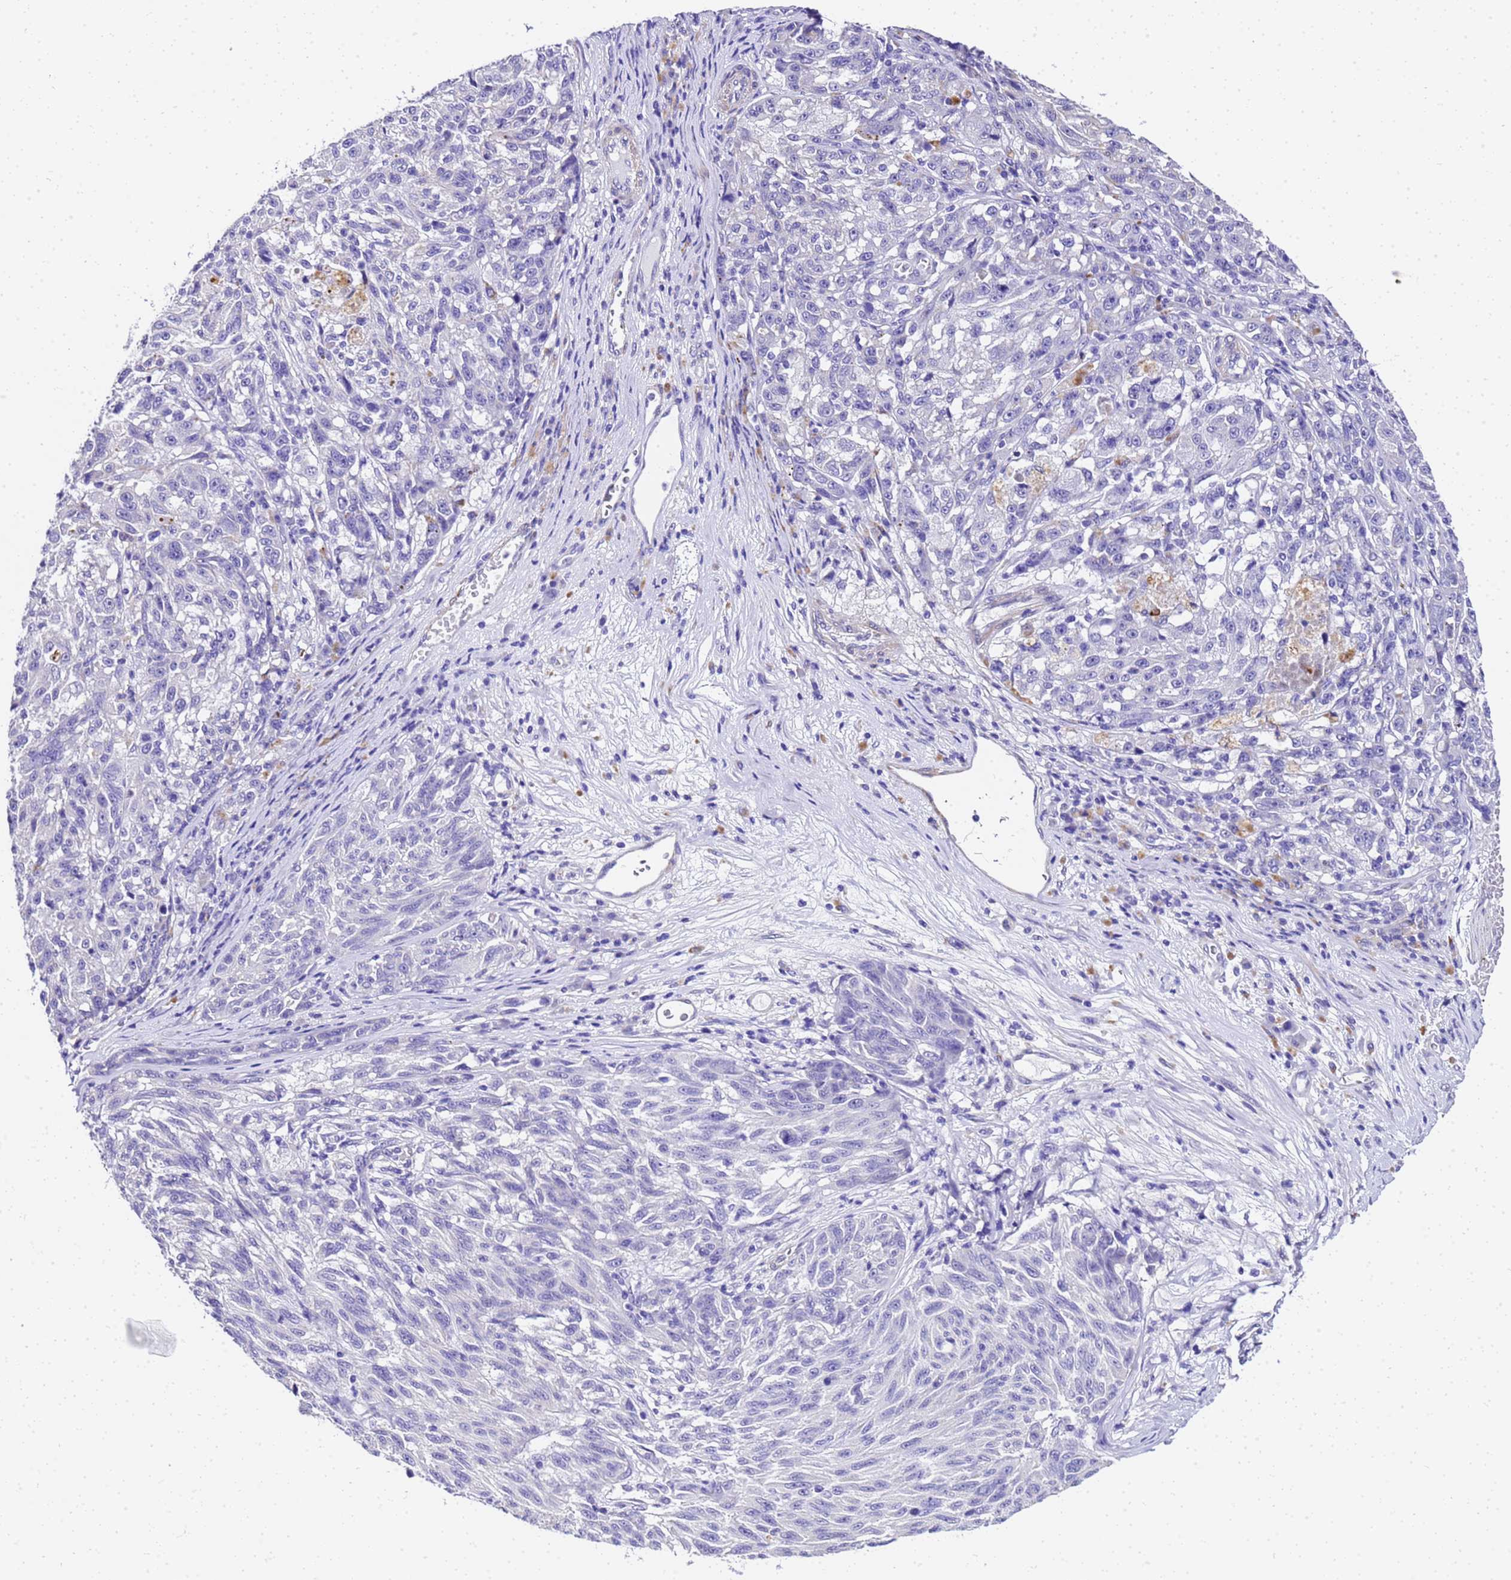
{"staining": {"intensity": "negative", "quantity": "none", "location": "none"}, "tissue": "melanoma", "cell_type": "Tumor cells", "image_type": "cancer", "snomed": [{"axis": "morphology", "description": "Malignant melanoma, NOS"}, {"axis": "topography", "description": "Skin"}], "caption": "DAB immunohistochemical staining of human melanoma shows no significant expression in tumor cells.", "gene": "HSPB6", "patient": {"sex": "male", "age": 53}}